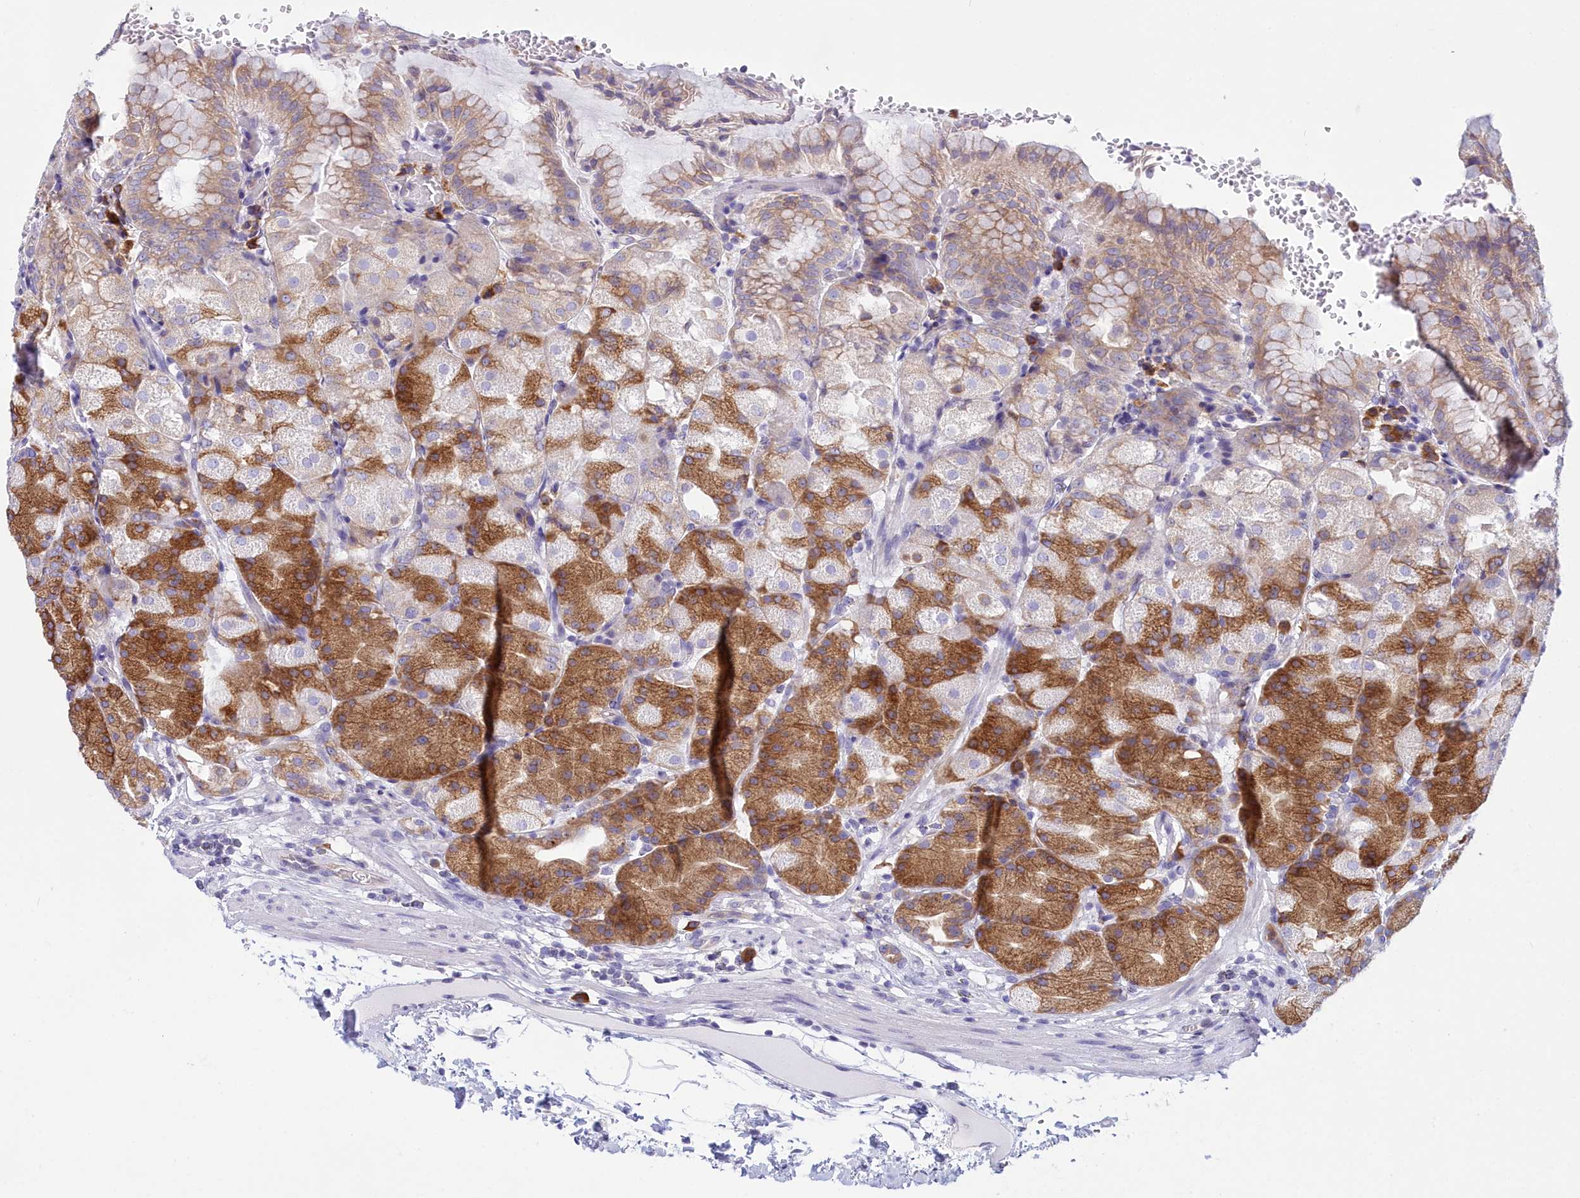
{"staining": {"intensity": "strong", "quantity": "25%-75%", "location": "cytoplasmic/membranous"}, "tissue": "stomach", "cell_type": "Glandular cells", "image_type": "normal", "snomed": [{"axis": "morphology", "description": "Normal tissue, NOS"}, {"axis": "topography", "description": "Stomach, upper"}, {"axis": "topography", "description": "Stomach, lower"}], "caption": "Immunohistochemical staining of benign stomach displays high levels of strong cytoplasmic/membranous positivity in about 25%-75% of glandular cells. (Stains: DAB in brown, nuclei in blue, Microscopy: brightfield microscopy at high magnification).", "gene": "HM13", "patient": {"sex": "male", "age": 62}}